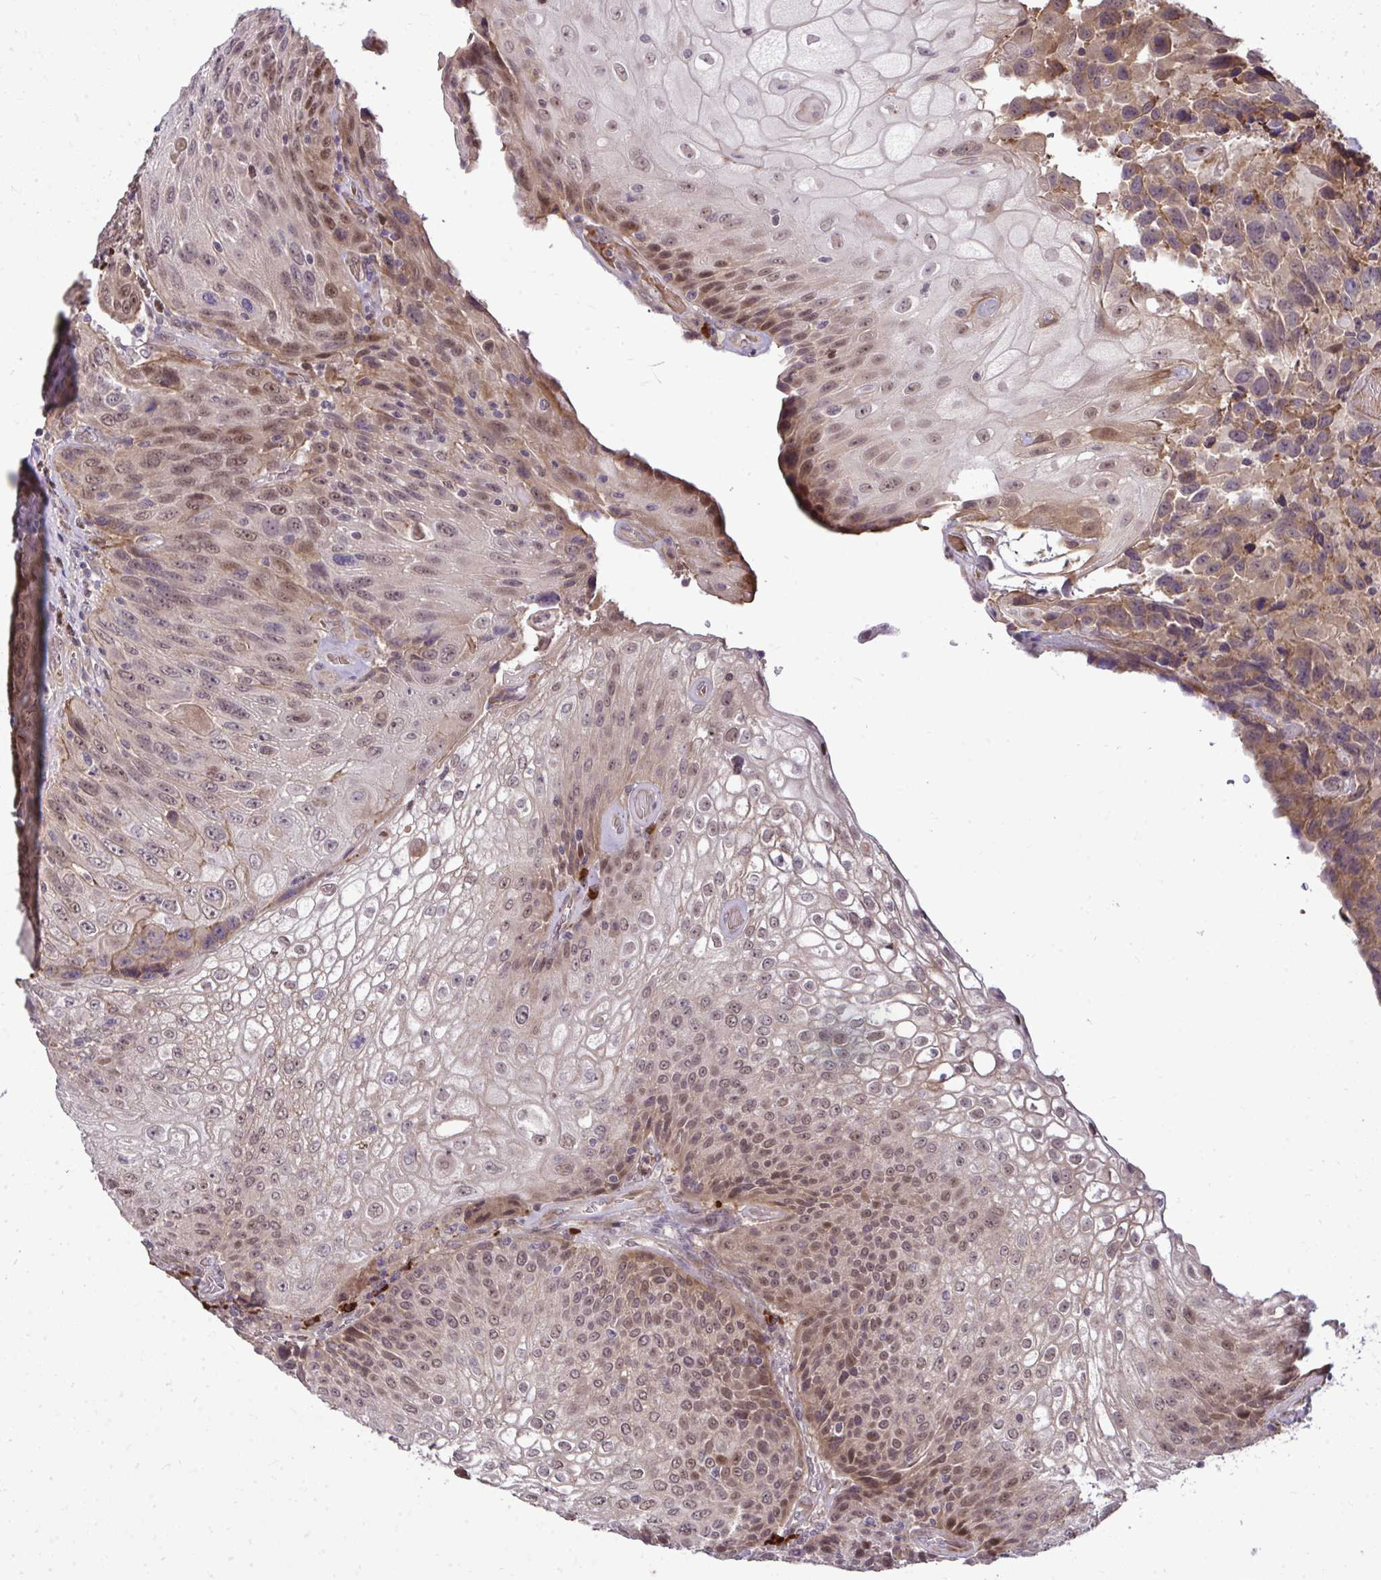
{"staining": {"intensity": "moderate", "quantity": ">75%", "location": "cytoplasmic/membranous,nuclear"}, "tissue": "urothelial cancer", "cell_type": "Tumor cells", "image_type": "cancer", "snomed": [{"axis": "morphology", "description": "Urothelial carcinoma, High grade"}, {"axis": "topography", "description": "Urinary bladder"}], "caption": "This histopathology image reveals immunohistochemistry (IHC) staining of high-grade urothelial carcinoma, with medium moderate cytoplasmic/membranous and nuclear staining in approximately >75% of tumor cells.", "gene": "ZSCAN9", "patient": {"sex": "female", "age": 70}}